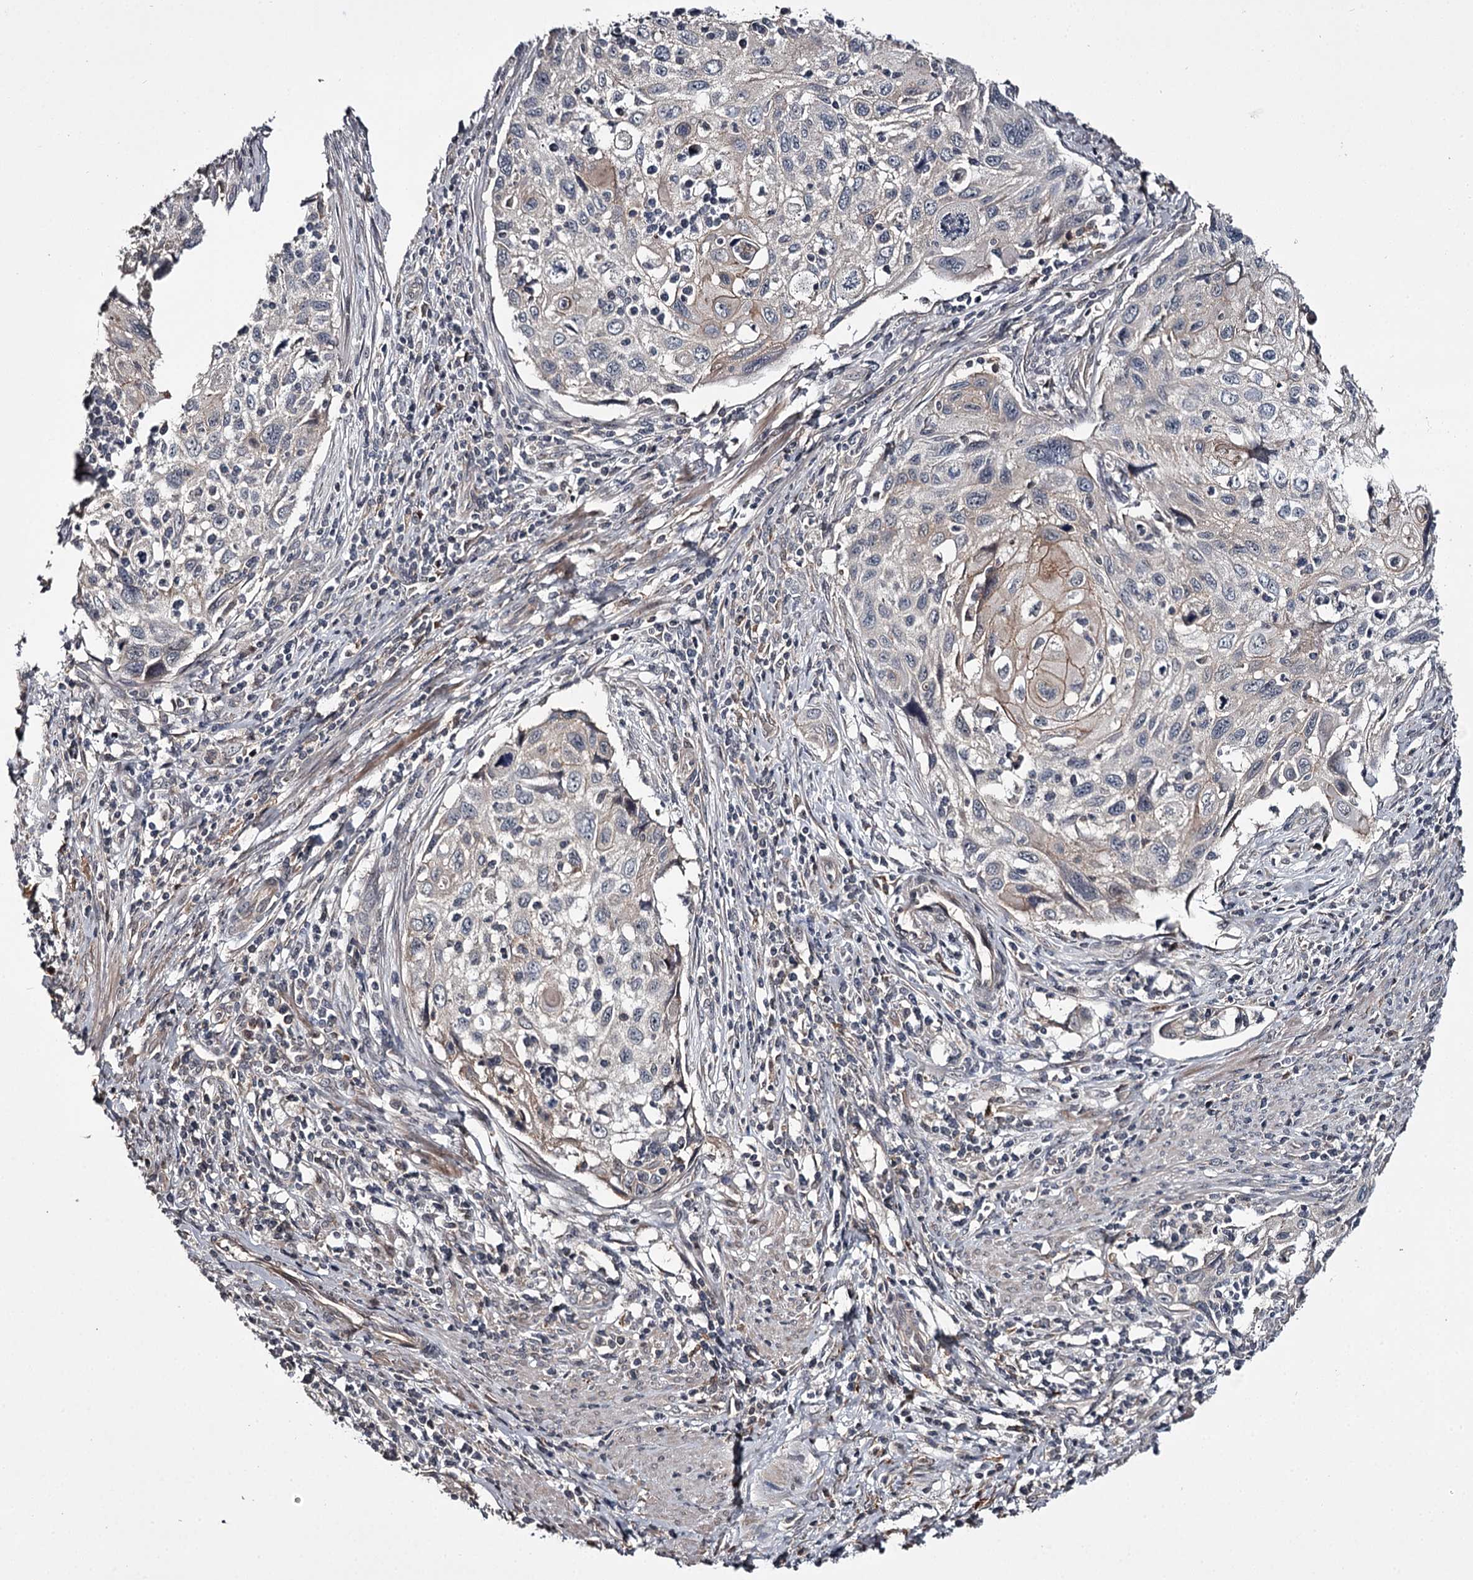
{"staining": {"intensity": "moderate", "quantity": "<25%", "location": "cytoplasmic/membranous"}, "tissue": "cervical cancer", "cell_type": "Tumor cells", "image_type": "cancer", "snomed": [{"axis": "morphology", "description": "Squamous cell carcinoma, NOS"}, {"axis": "topography", "description": "Cervix"}], "caption": "Human cervical squamous cell carcinoma stained with a protein marker shows moderate staining in tumor cells.", "gene": "CWF19L2", "patient": {"sex": "female", "age": 70}}